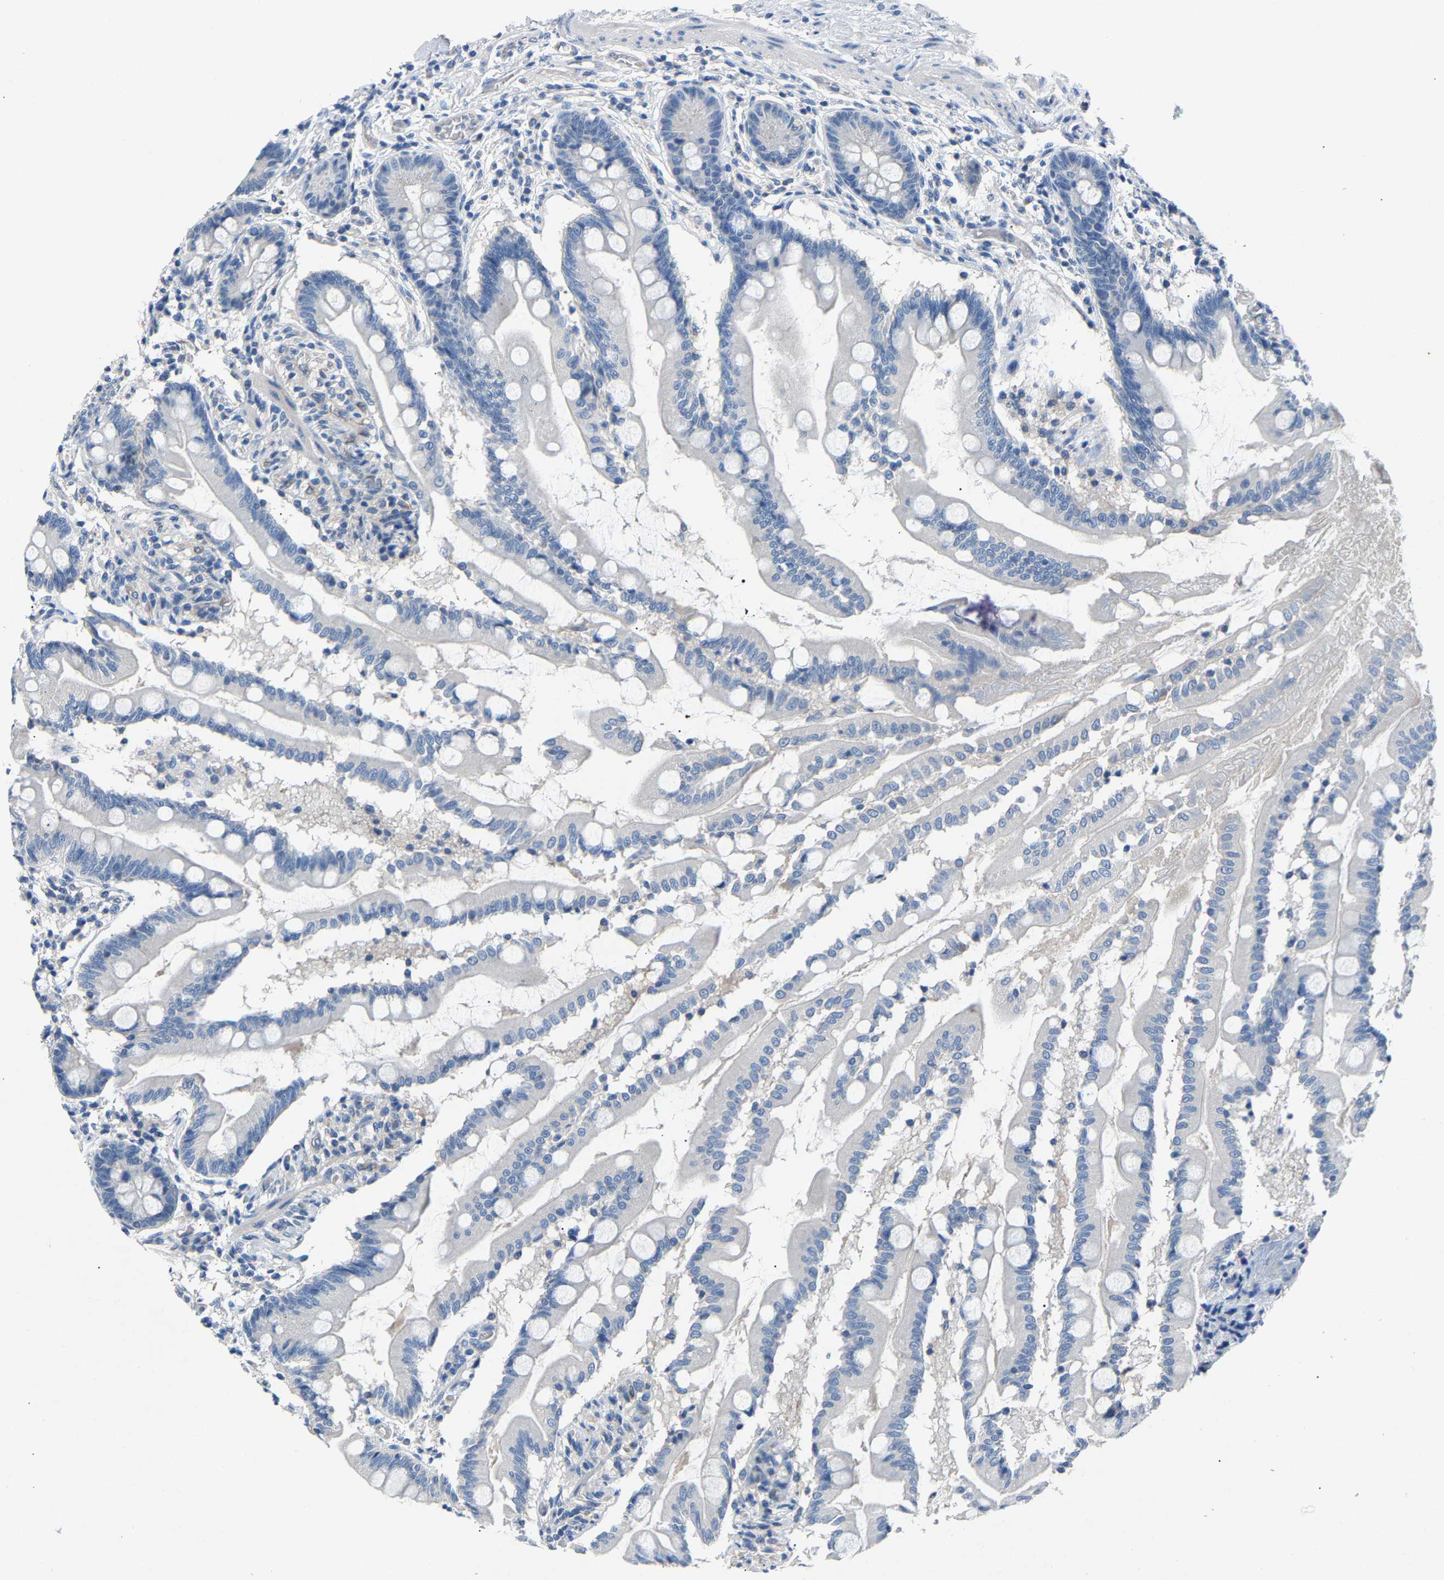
{"staining": {"intensity": "negative", "quantity": "none", "location": "none"}, "tissue": "small intestine", "cell_type": "Glandular cells", "image_type": "normal", "snomed": [{"axis": "morphology", "description": "Normal tissue, NOS"}, {"axis": "topography", "description": "Small intestine"}], "caption": "A histopathology image of small intestine stained for a protein displays no brown staining in glandular cells.", "gene": "DNAAF5", "patient": {"sex": "female", "age": 56}}